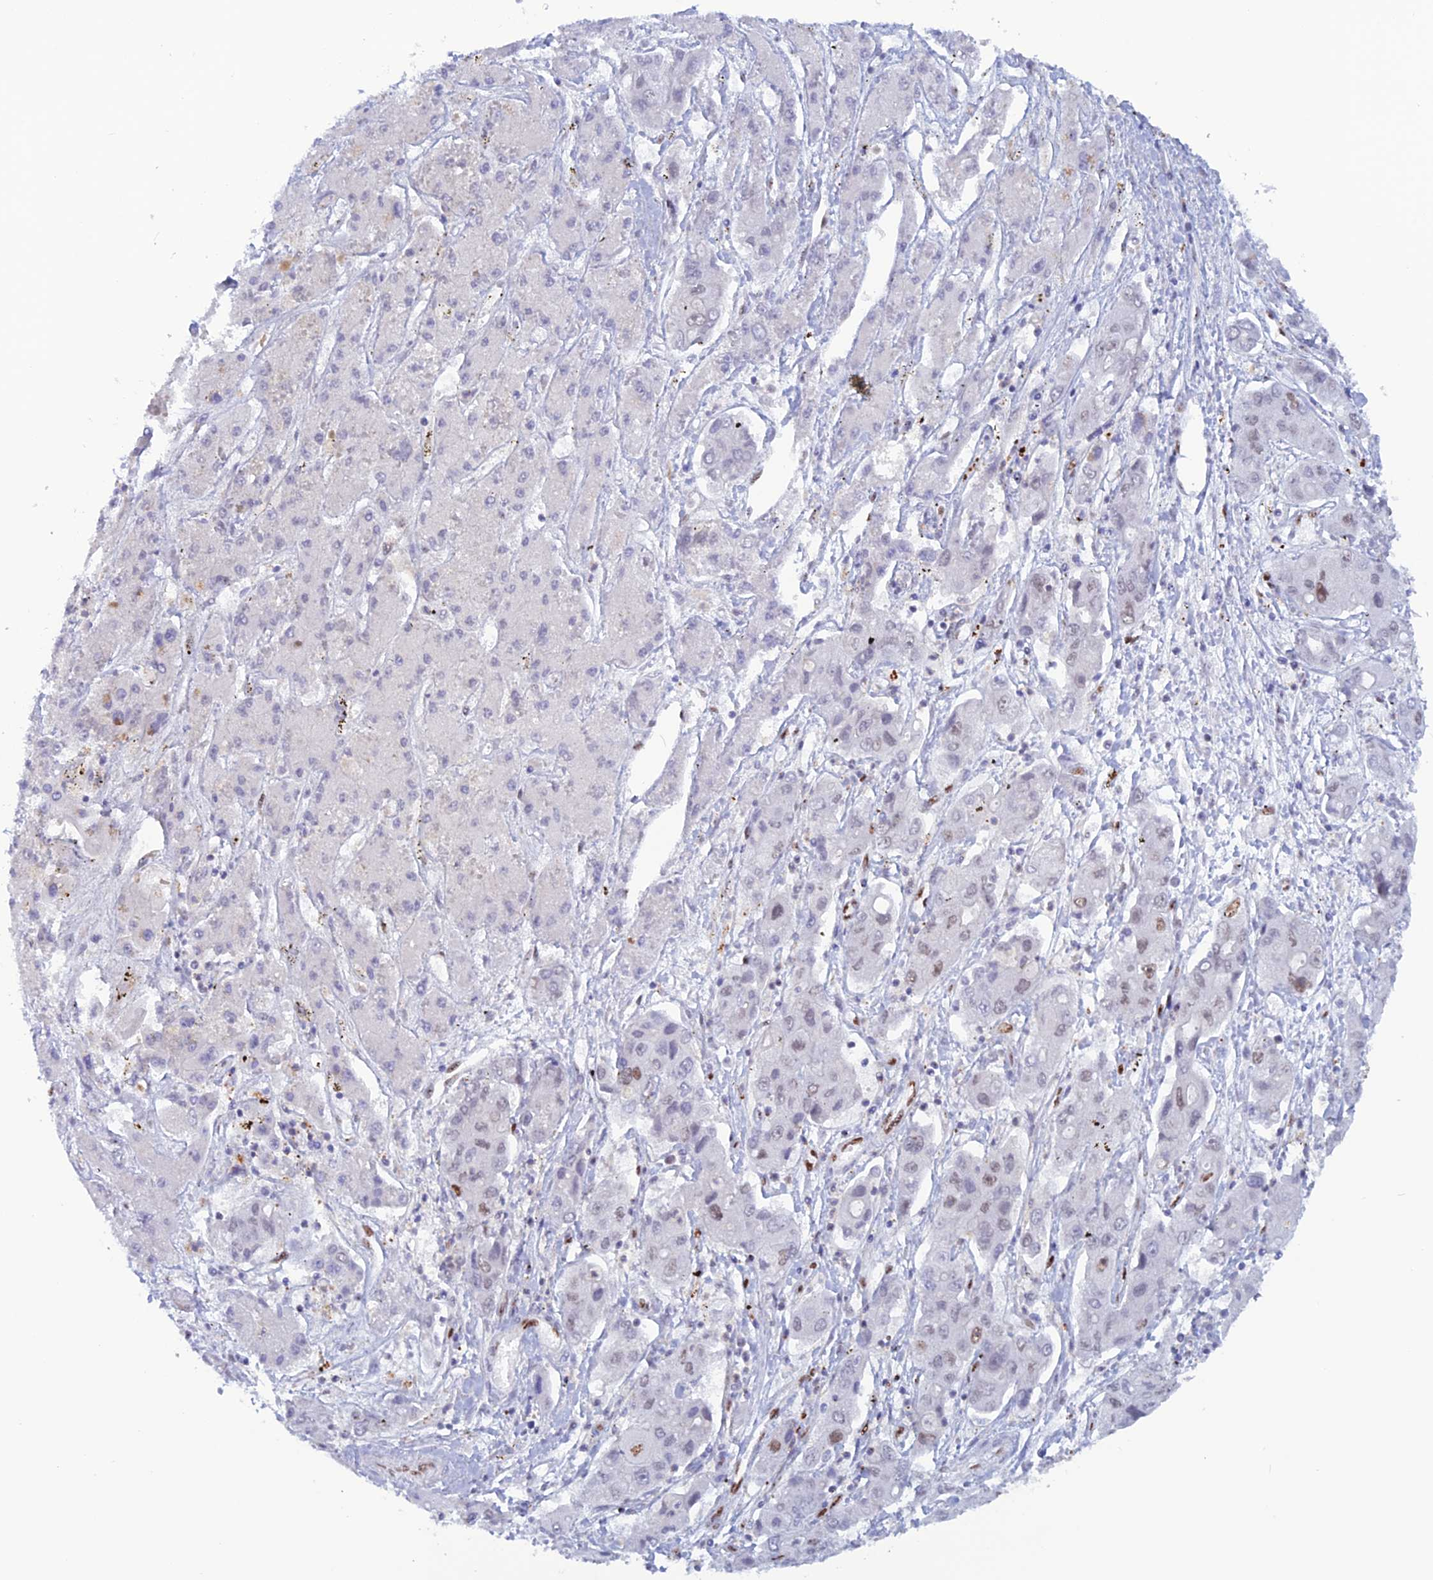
{"staining": {"intensity": "moderate", "quantity": "<25%", "location": "nuclear"}, "tissue": "liver cancer", "cell_type": "Tumor cells", "image_type": "cancer", "snomed": [{"axis": "morphology", "description": "Cholangiocarcinoma"}, {"axis": "topography", "description": "Liver"}], "caption": "A photomicrograph showing moderate nuclear positivity in about <25% of tumor cells in liver cancer, as visualized by brown immunohistochemical staining.", "gene": "NOL4L", "patient": {"sex": "male", "age": 67}}